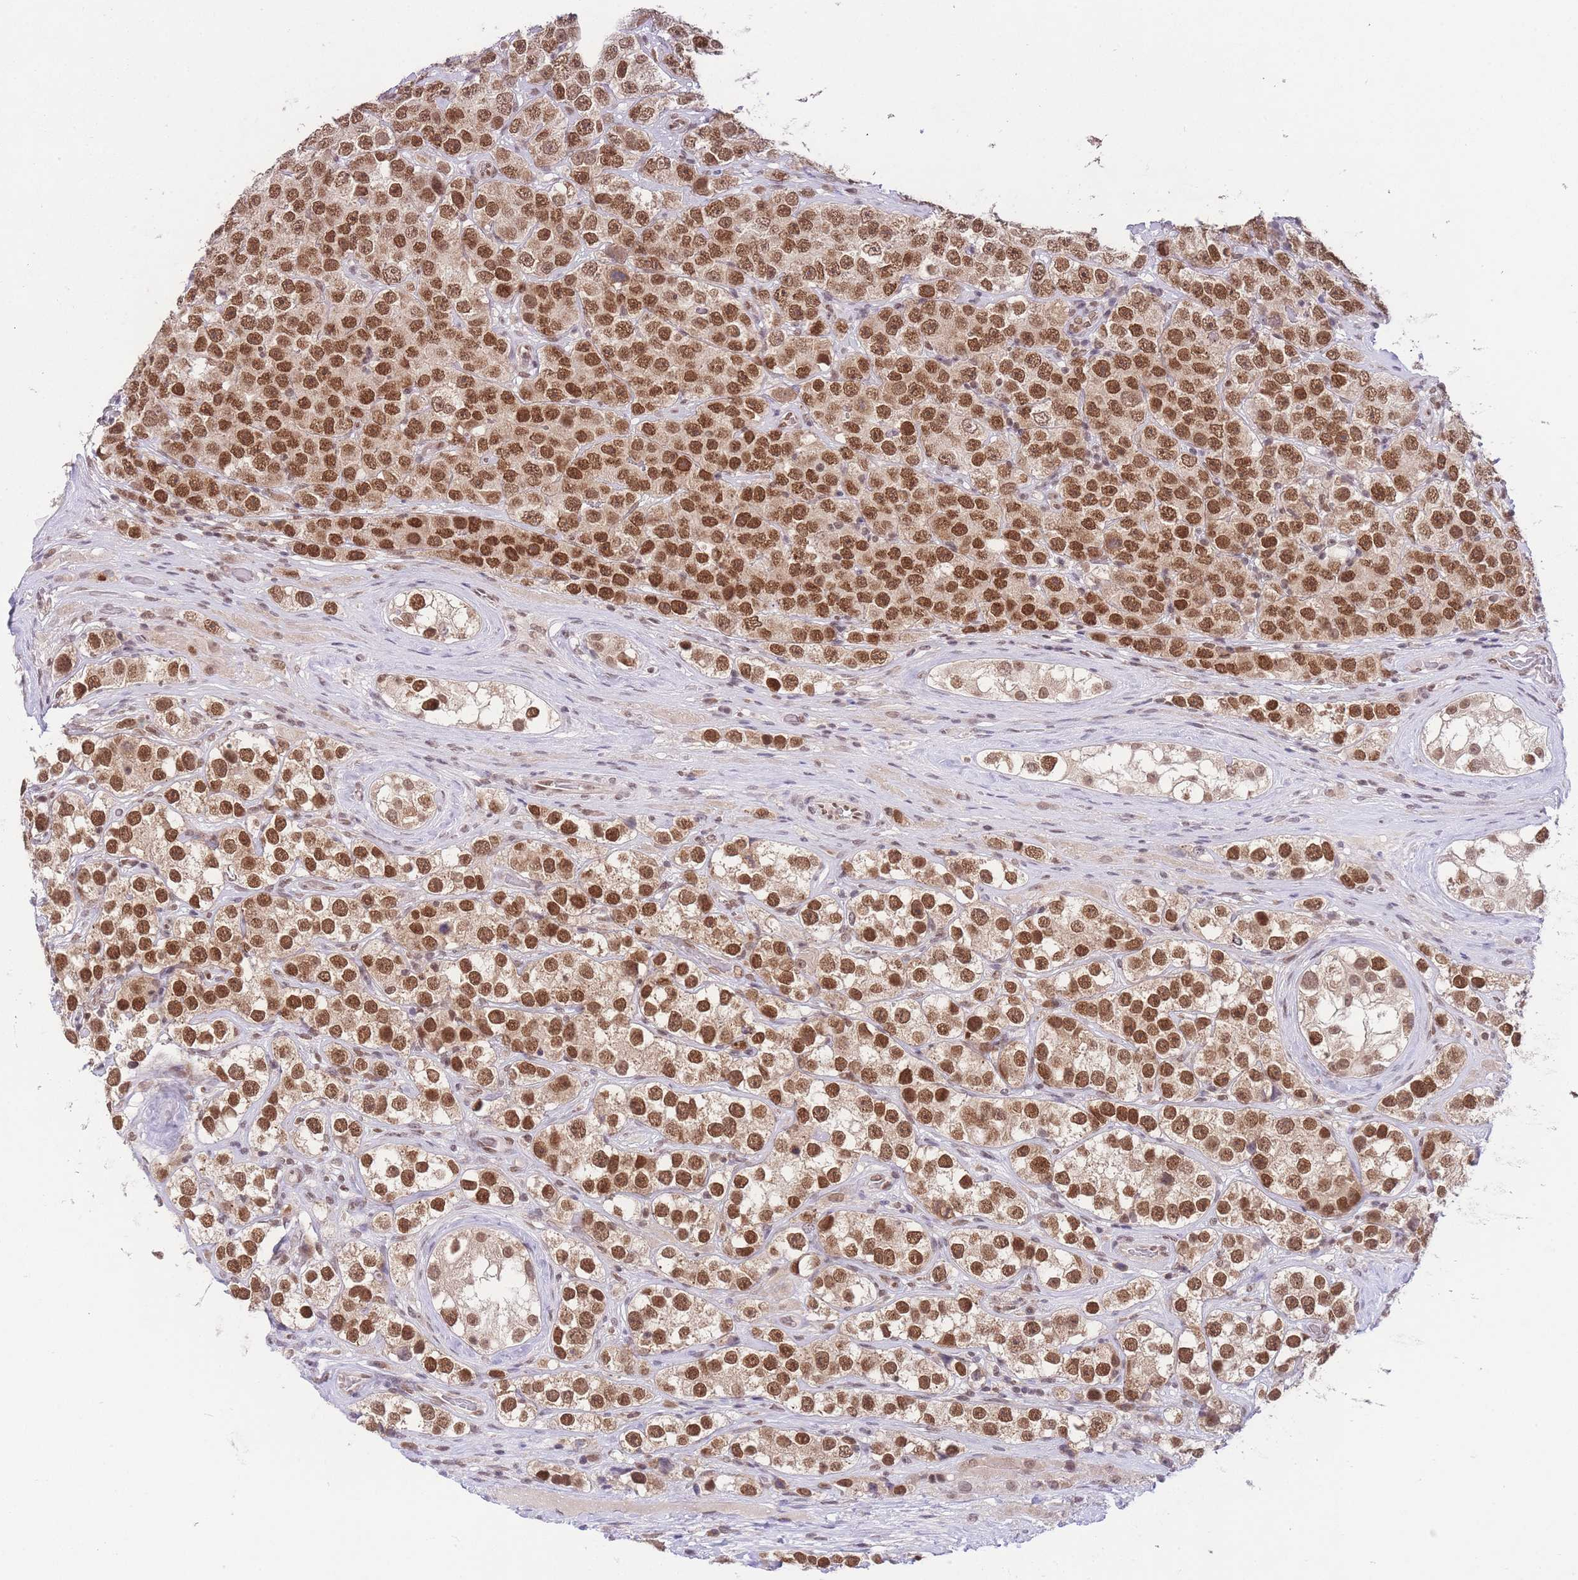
{"staining": {"intensity": "strong", "quantity": ">75%", "location": "nuclear"}, "tissue": "testis cancer", "cell_type": "Tumor cells", "image_type": "cancer", "snomed": [{"axis": "morphology", "description": "Seminoma, NOS"}, {"axis": "topography", "description": "Testis"}], "caption": "Immunohistochemical staining of seminoma (testis) shows high levels of strong nuclear positivity in approximately >75% of tumor cells.", "gene": "TMED3", "patient": {"sex": "male", "age": 28}}